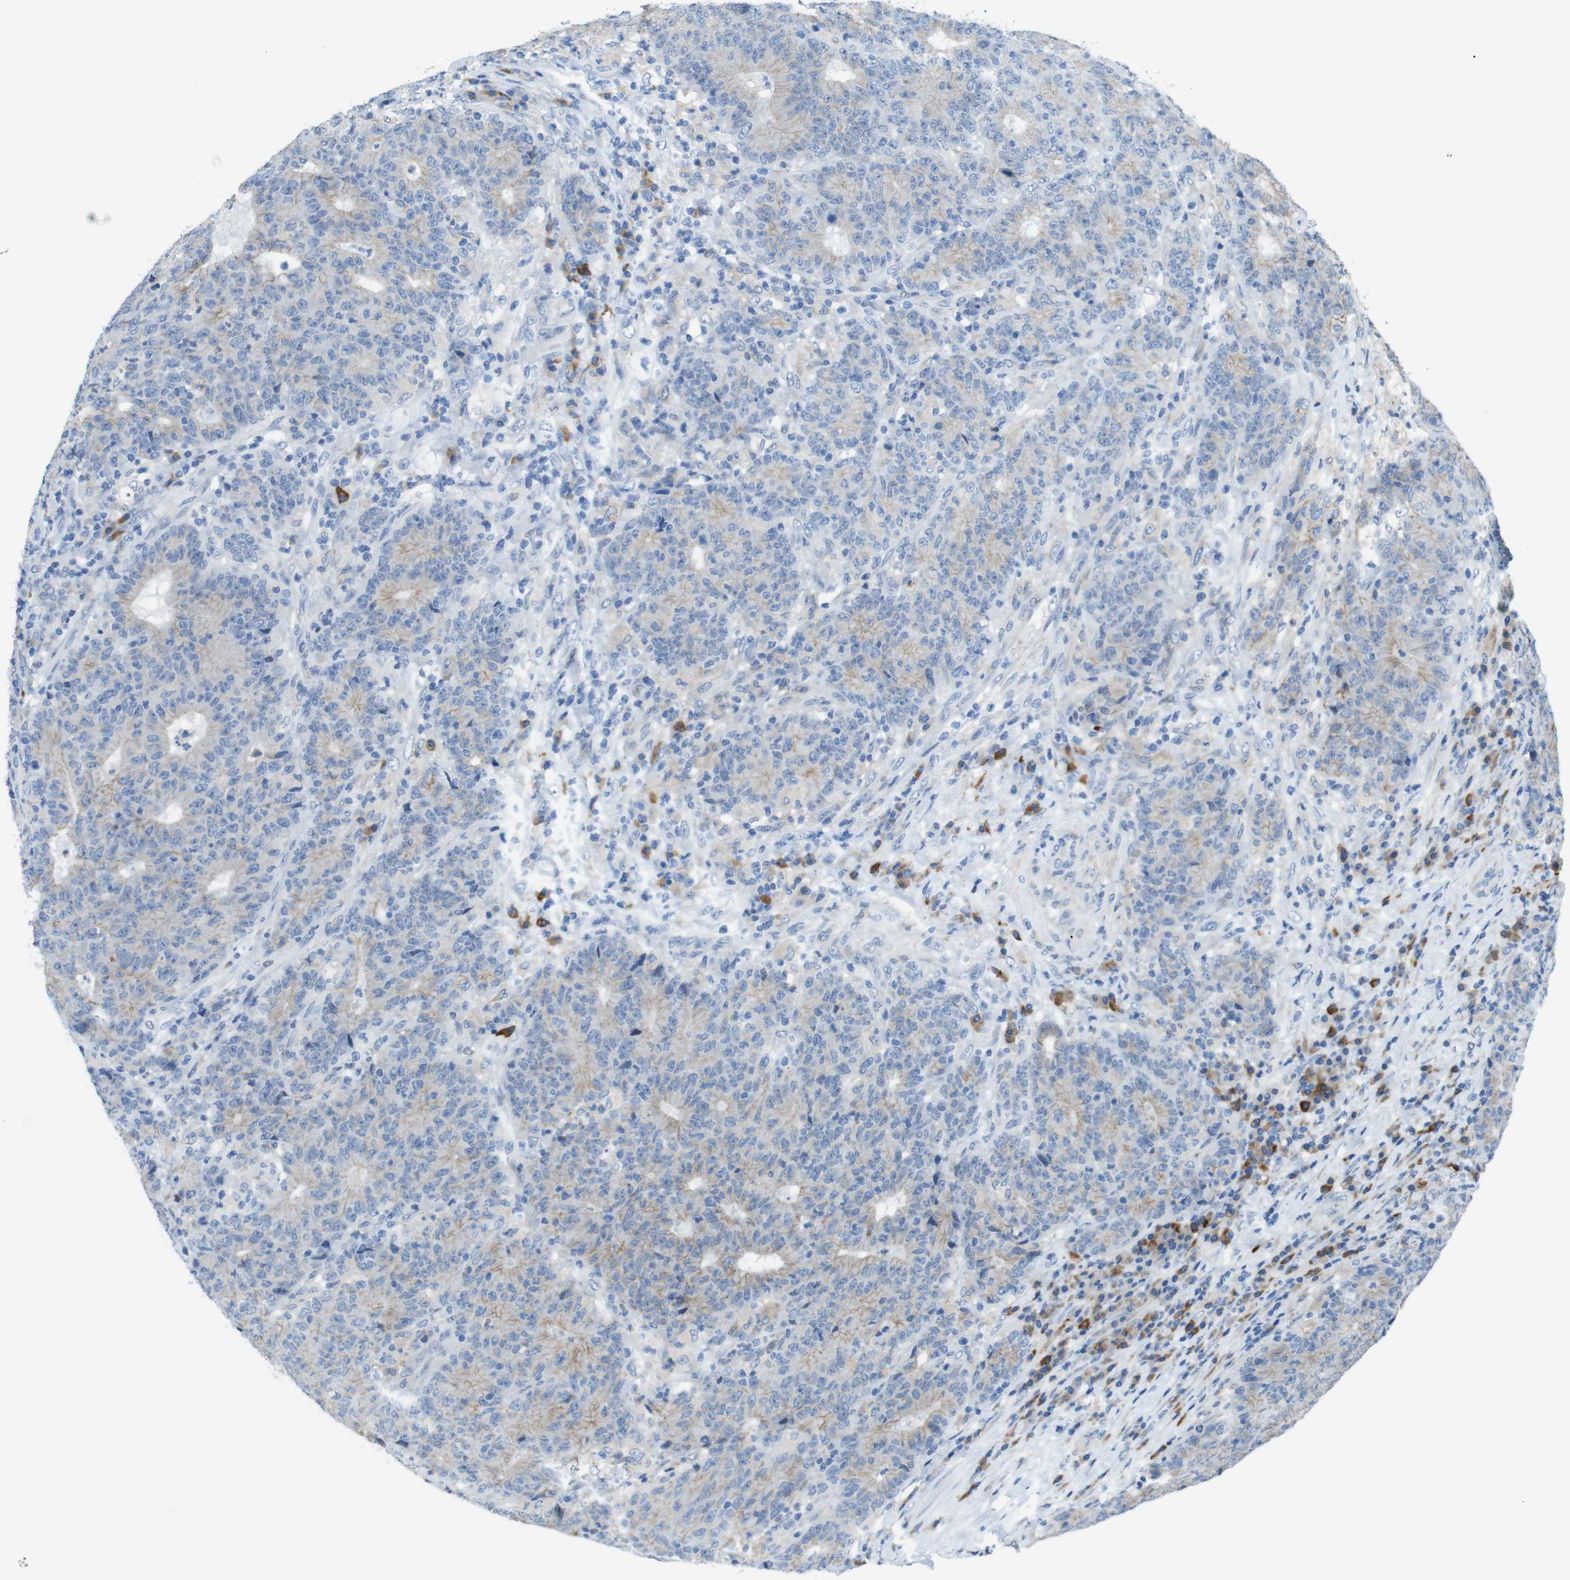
{"staining": {"intensity": "moderate", "quantity": "<25%", "location": "cytoplasmic/membranous"}, "tissue": "colorectal cancer", "cell_type": "Tumor cells", "image_type": "cancer", "snomed": [{"axis": "morphology", "description": "Normal tissue, NOS"}, {"axis": "morphology", "description": "Adenocarcinoma, NOS"}, {"axis": "topography", "description": "Colon"}], "caption": "Human colorectal adenocarcinoma stained with a protein marker displays moderate staining in tumor cells.", "gene": "CLMN", "patient": {"sex": "female", "age": 75}}